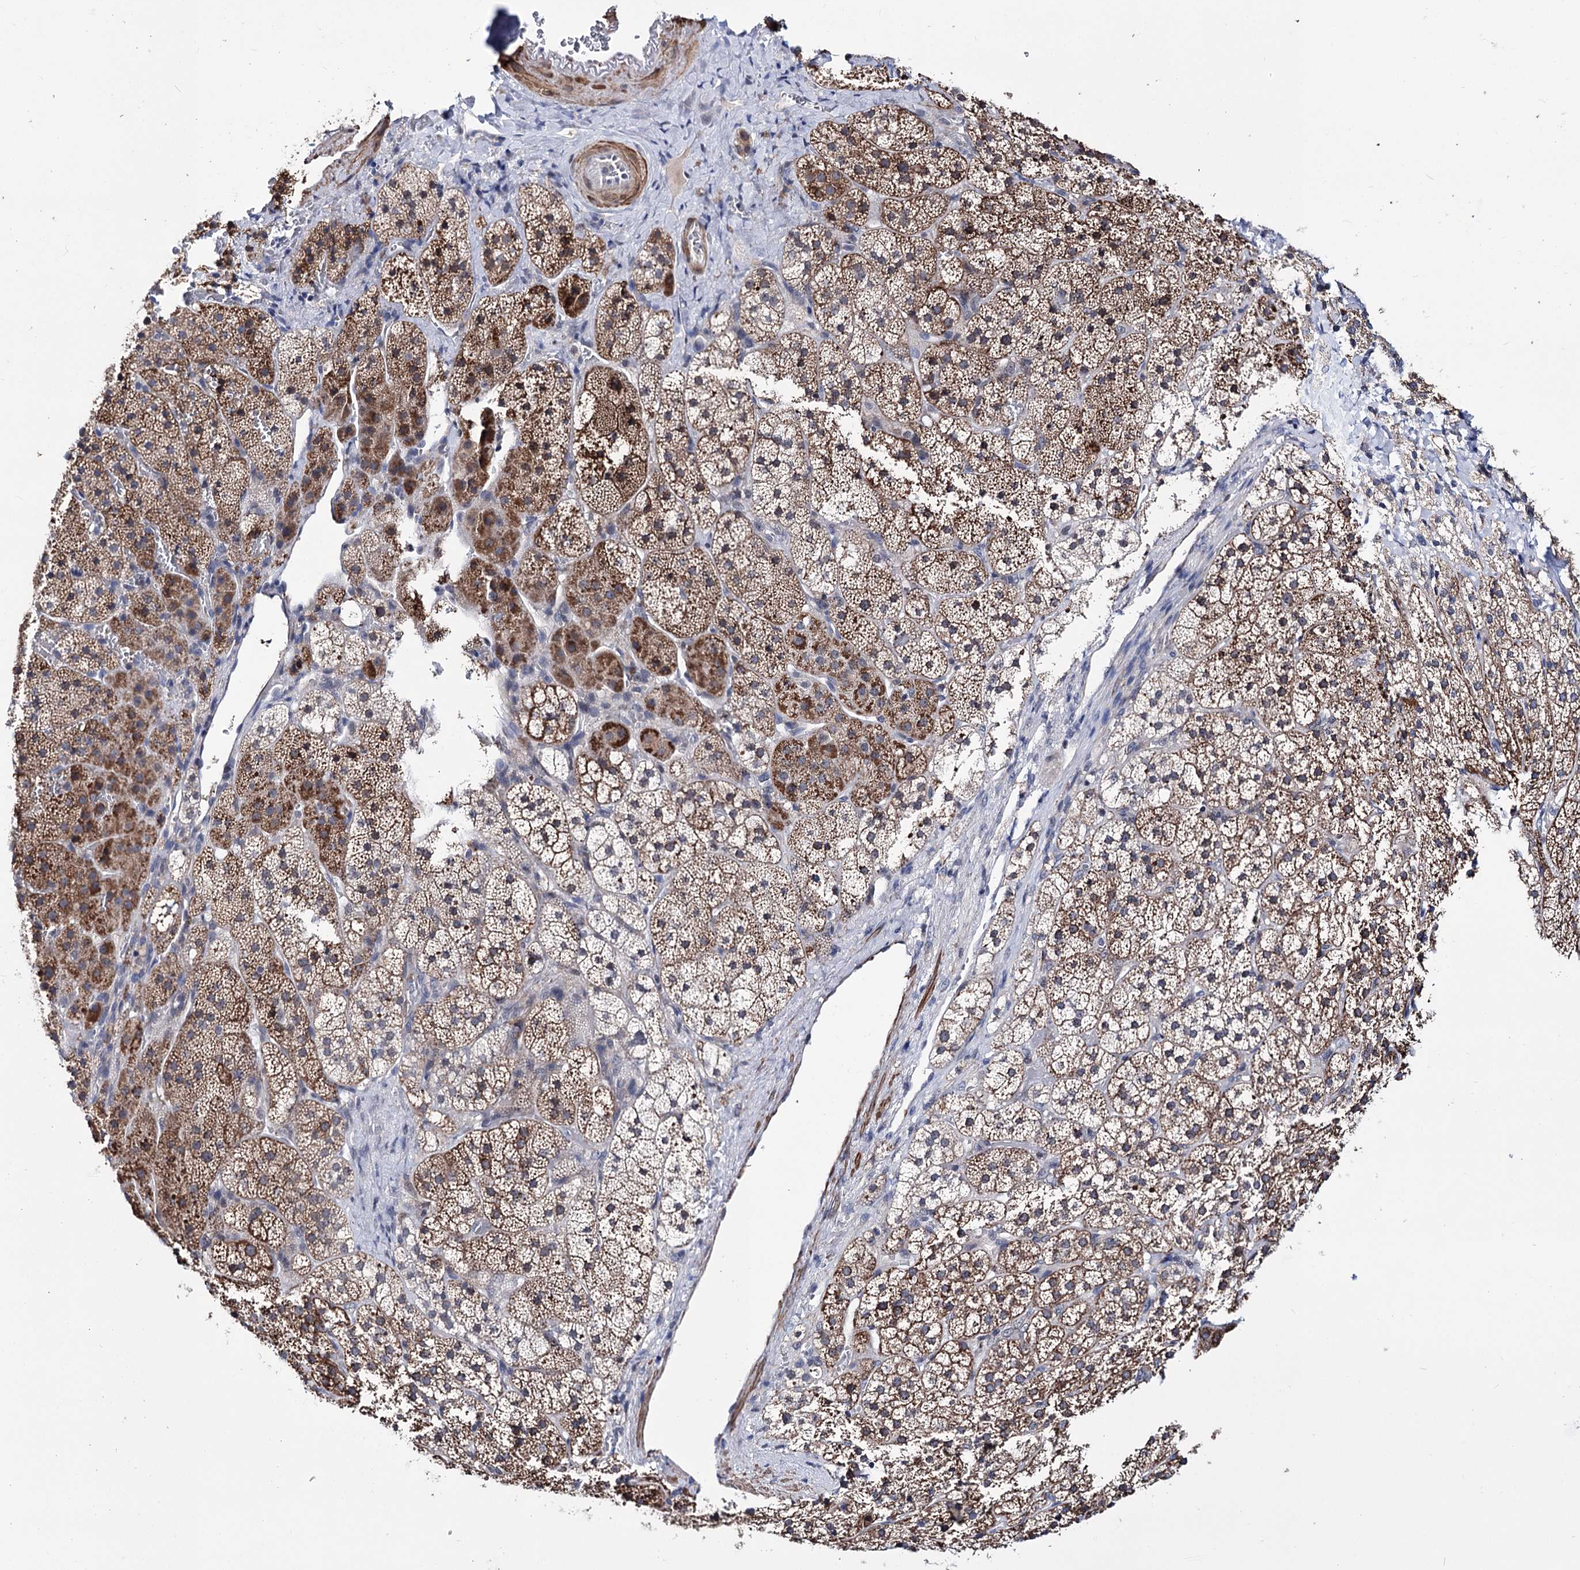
{"staining": {"intensity": "moderate", "quantity": "25%-75%", "location": "cytoplasmic/membranous"}, "tissue": "adrenal gland", "cell_type": "Glandular cells", "image_type": "normal", "snomed": [{"axis": "morphology", "description": "Normal tissue, NOS"}, {"axis": "topography", "description": "Adrenal gland"}], "caption": "Immunohistochemistry (DAB (3,3'-diaminobenzidine)) staining of unremarkable human adrenal gland reveals moderate cytoplasmic/membranous protein expression in about 25%-75% of glandular cells. Immunohistochemistry stains the protein of interest in brown and the nuclei are stained blue.", "gene": "PPRC1", "patient": {"sex": "female", "age": 44}}